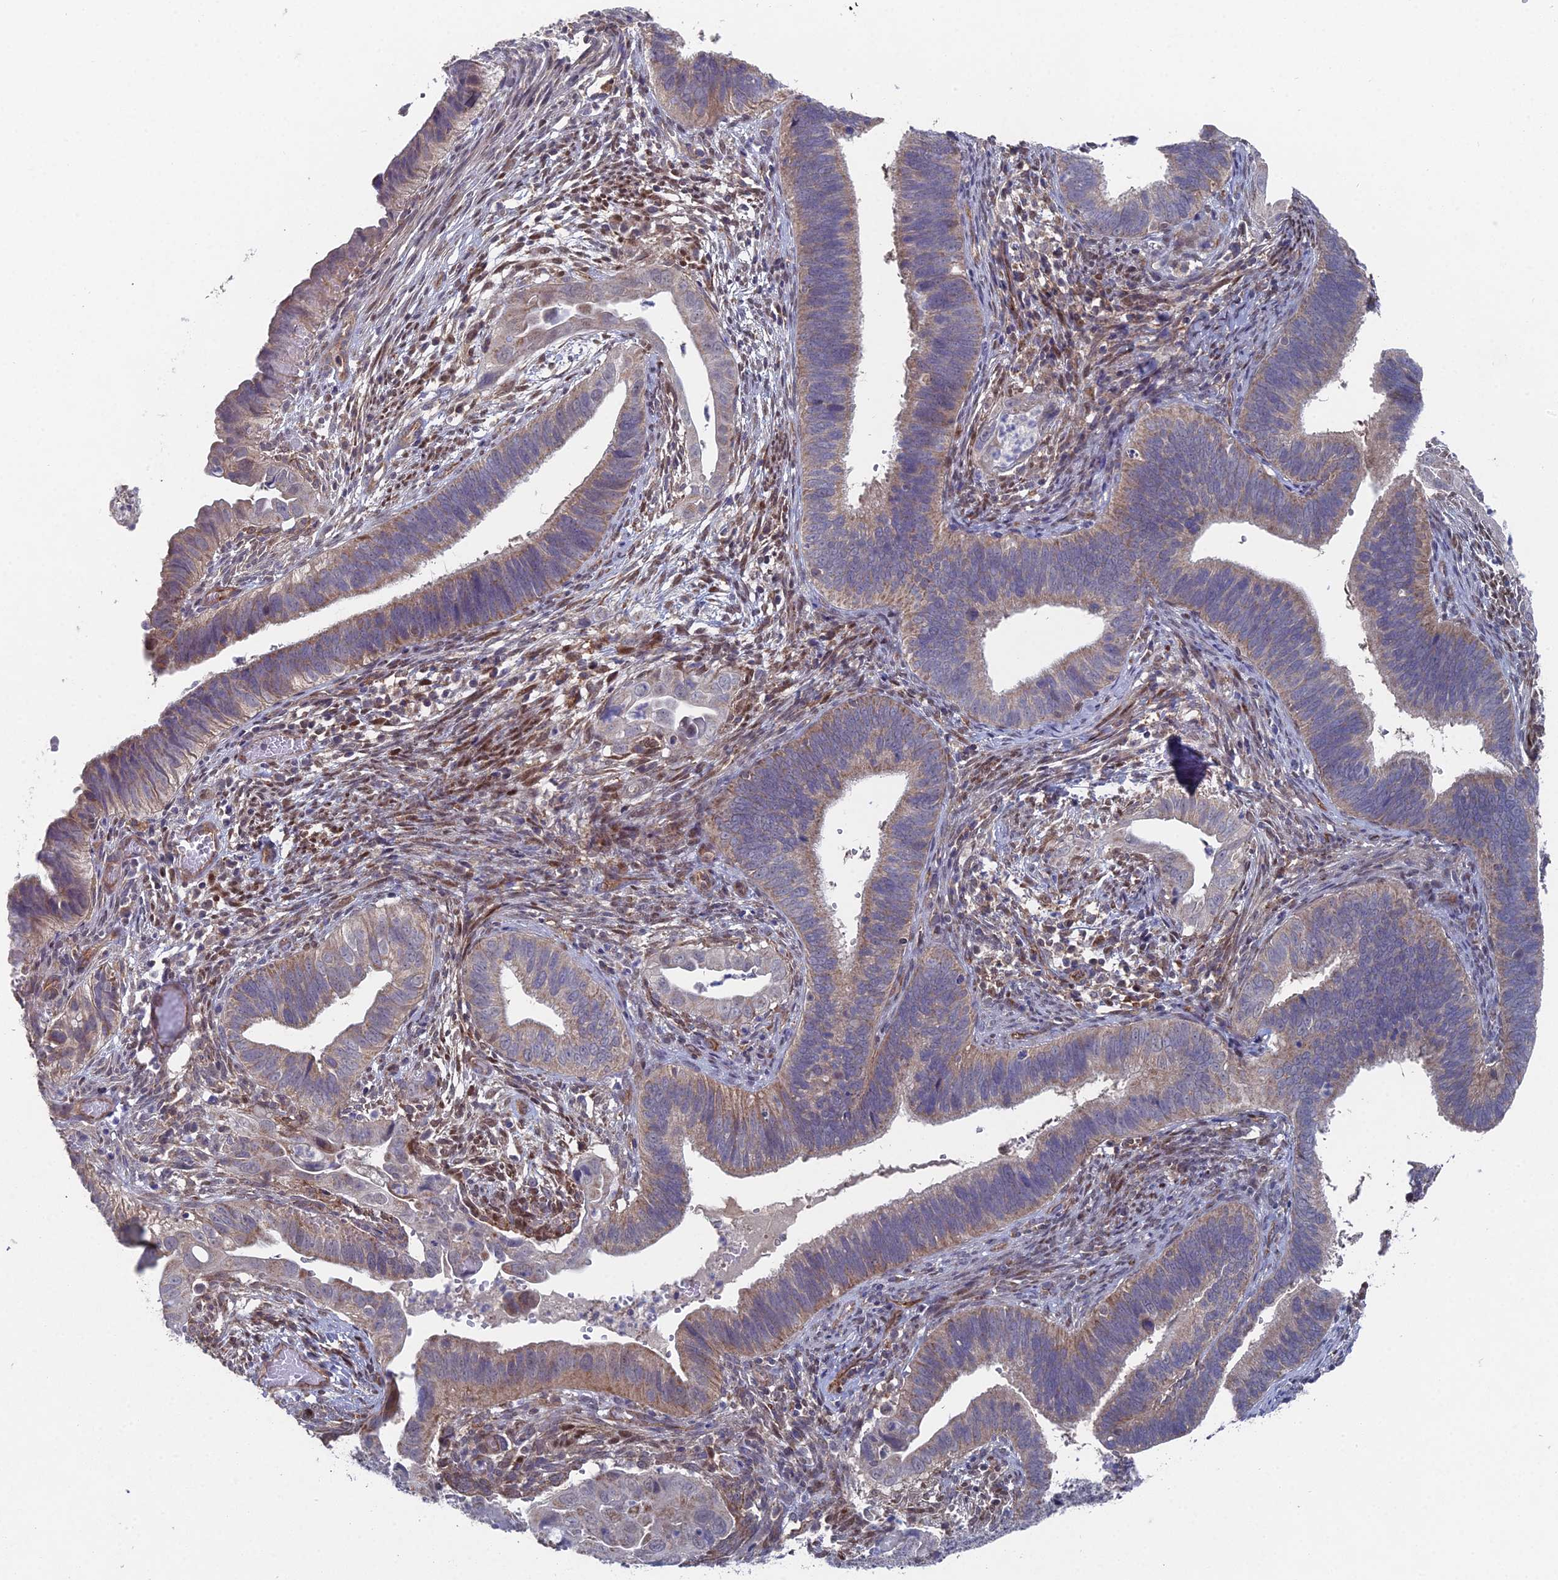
{"staining": {"intensity": "moderate", "quantity": "<25%", "location": "cytoplasmic/membranous"}, "tissue": "cervical cancer", "cell_type": "Tumor cells", "image_type": "cancer", "snomed": [{"axis": "morphology", "description": "Adenocarcinoma, NOS"}, {"axis": "topography", "description": "Cervix"}], "caption": "Moderate cytoplasmic/membranous protein staining is present in about <25% of tumor cells in cervical adenocarcinoma. The staining is performed using DAB brown chromogen to label protein expression. The nuclei are counter-stained blue using hematoxylin.", "gene": "UNC5D", "patient": {"sex": "female", "age": 42}}